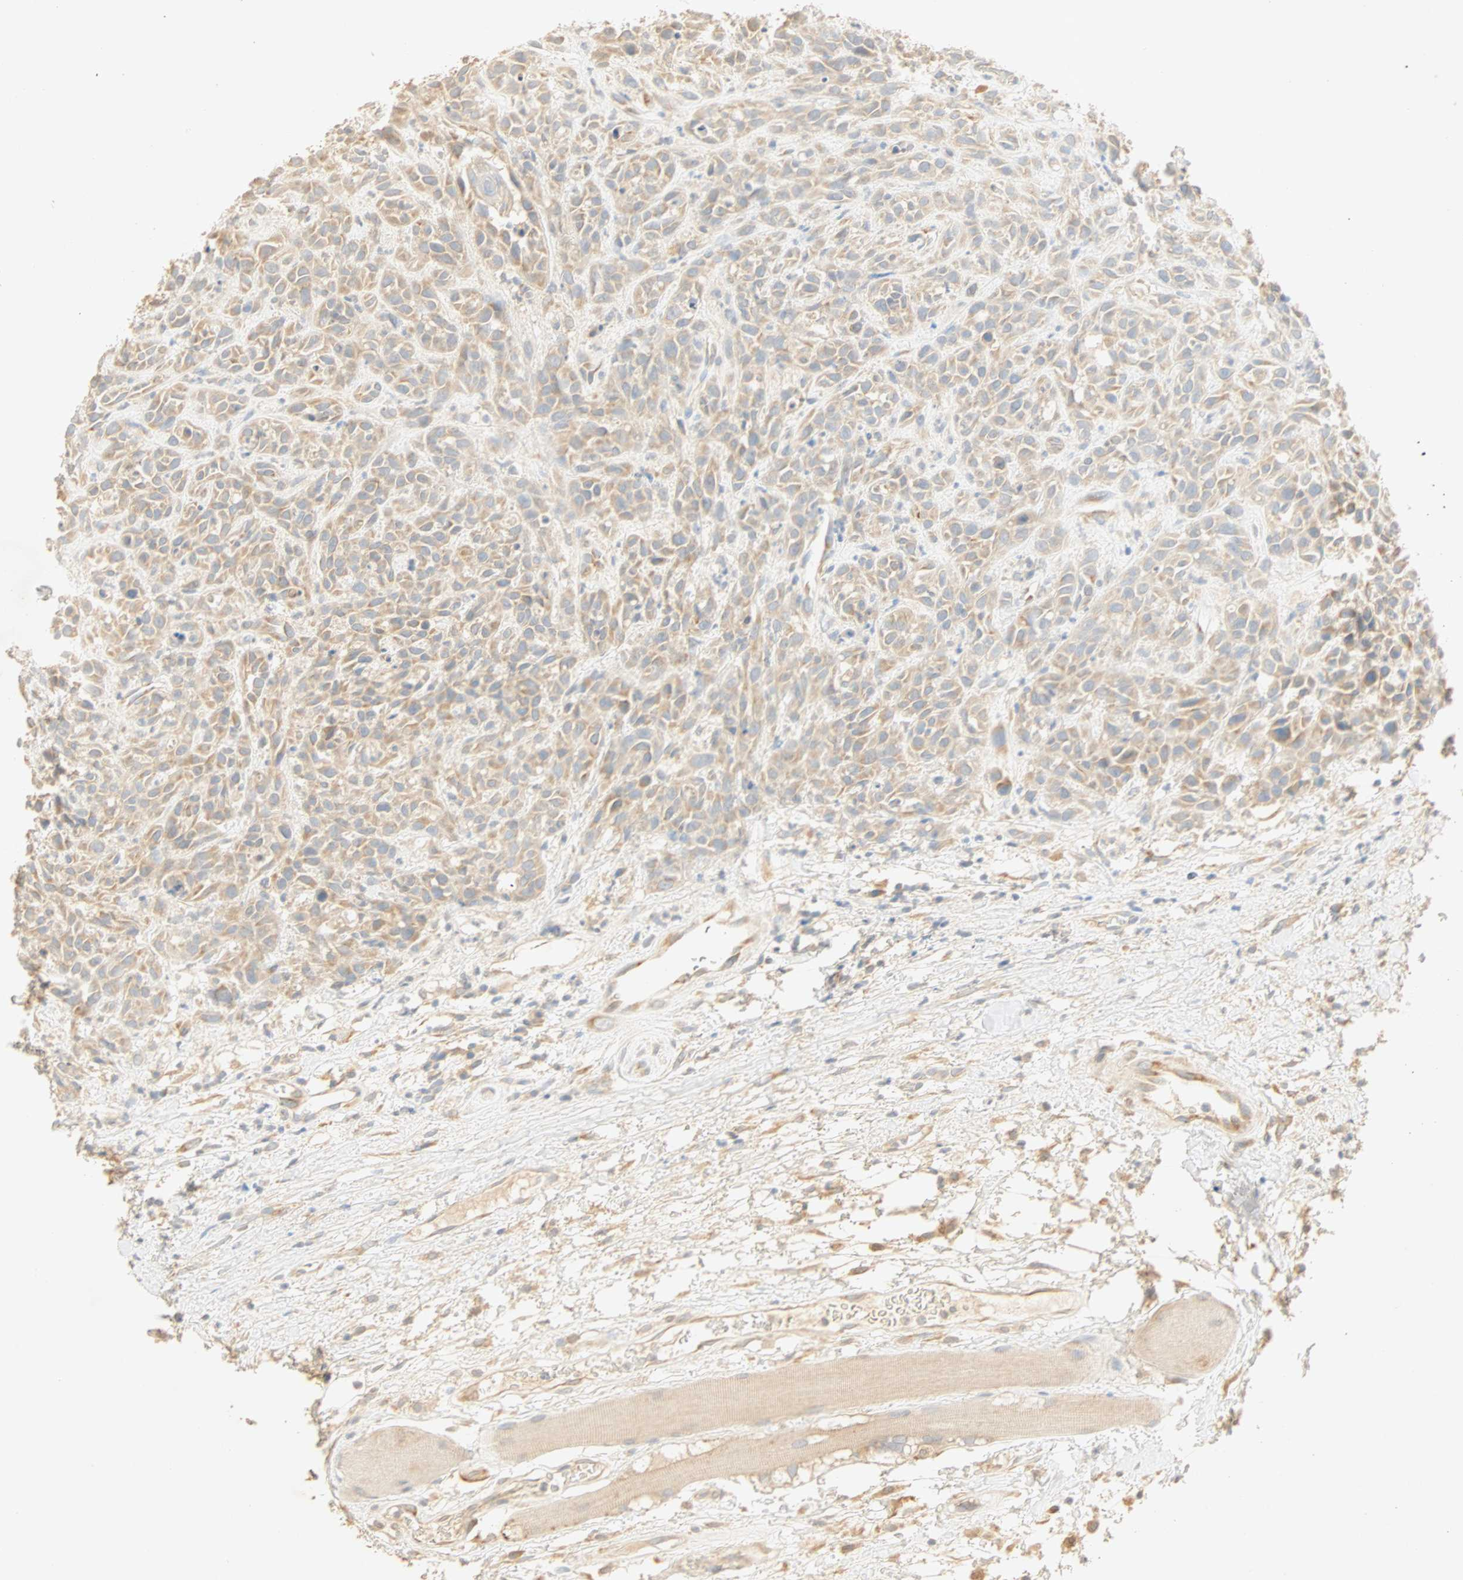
{"staining": {"intensity": "weak", "quantity": ">75%", "location": "cytoplasmic/membranous"}, "tissue": "head and neck cancer", "cell_type": "Tumor cells", "image_type": "cancer", "snomed": [{"axis": "morphology", "description": "Normal tissue, NOS"}, {"axis": "morphology", "description": "Squamous cell carcinoma, NOS"}, {"axis": "topography", "description": "Cartilage tissue"}, {"axis": "topography", "description": "Head-Neck"}], "caption": "Immunohistochemistry staining of squamous cell carcinoma (head and neck), which shows low levels of weak cytoplasmic/membranous expression in approximately >75% of tumor cells indicating weak cytoplasmic/membranous protein expression. The staining was performed using DAB (3,3'-diaminobenzidine) (brown) for protein detection and nuclei were counterstained in hematoxylin (blue).", "gene": "SELENBP1", "patient": {"sex": "male", "age": 62}}